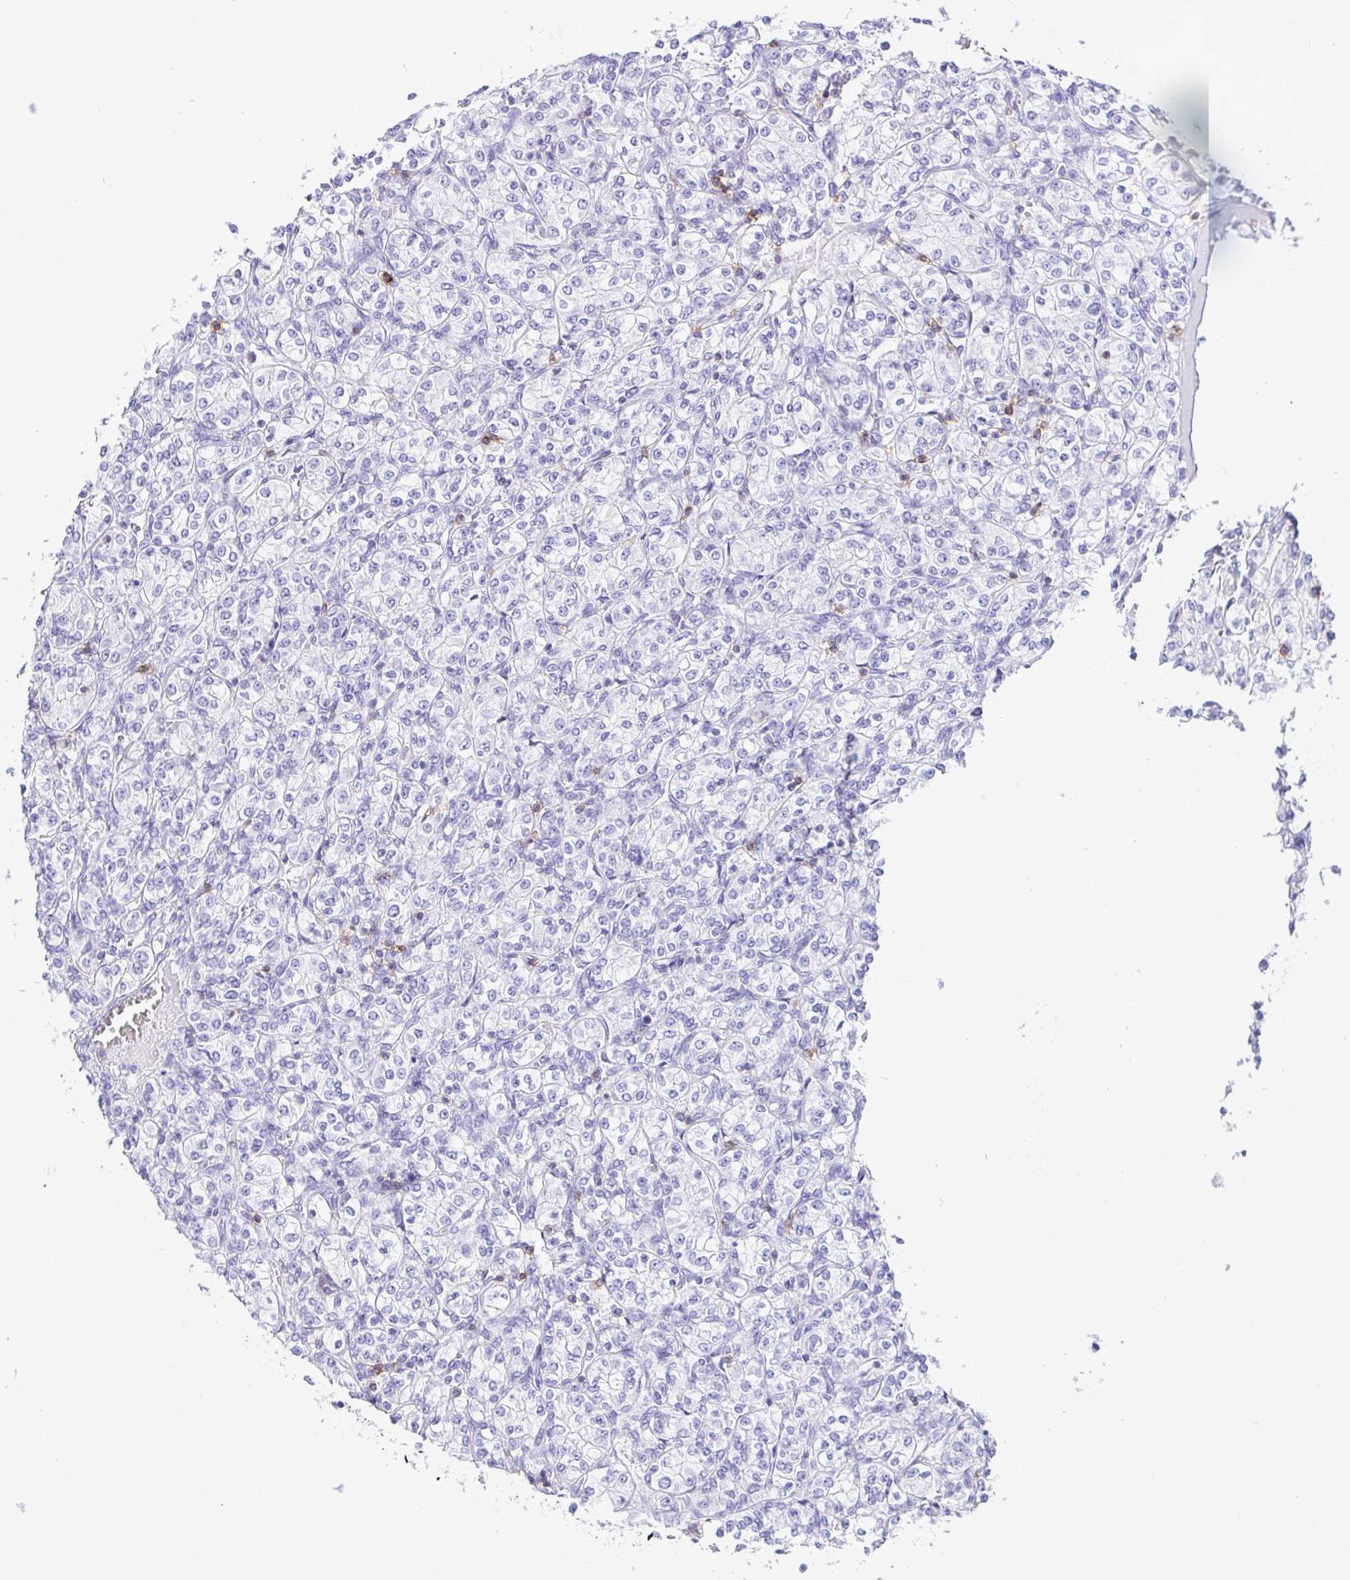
{"staining": {"intensity": "negative", "quantity": "none", "location": "none"}, "tissue": "renal cancer", "cell_type": "Tumor cells", "image_type": "cancer", "snomed": [{"axis": "morphology", "description": "Adenocarcinoma, NOS"}, {"axis": "topography", "description": "Kidney"}], "caption": "An image of human renal adenocarcinoma is negative for staining in tumor cells.", "gene": "CD5", "patient": {"sex": "male", "age": 77}}